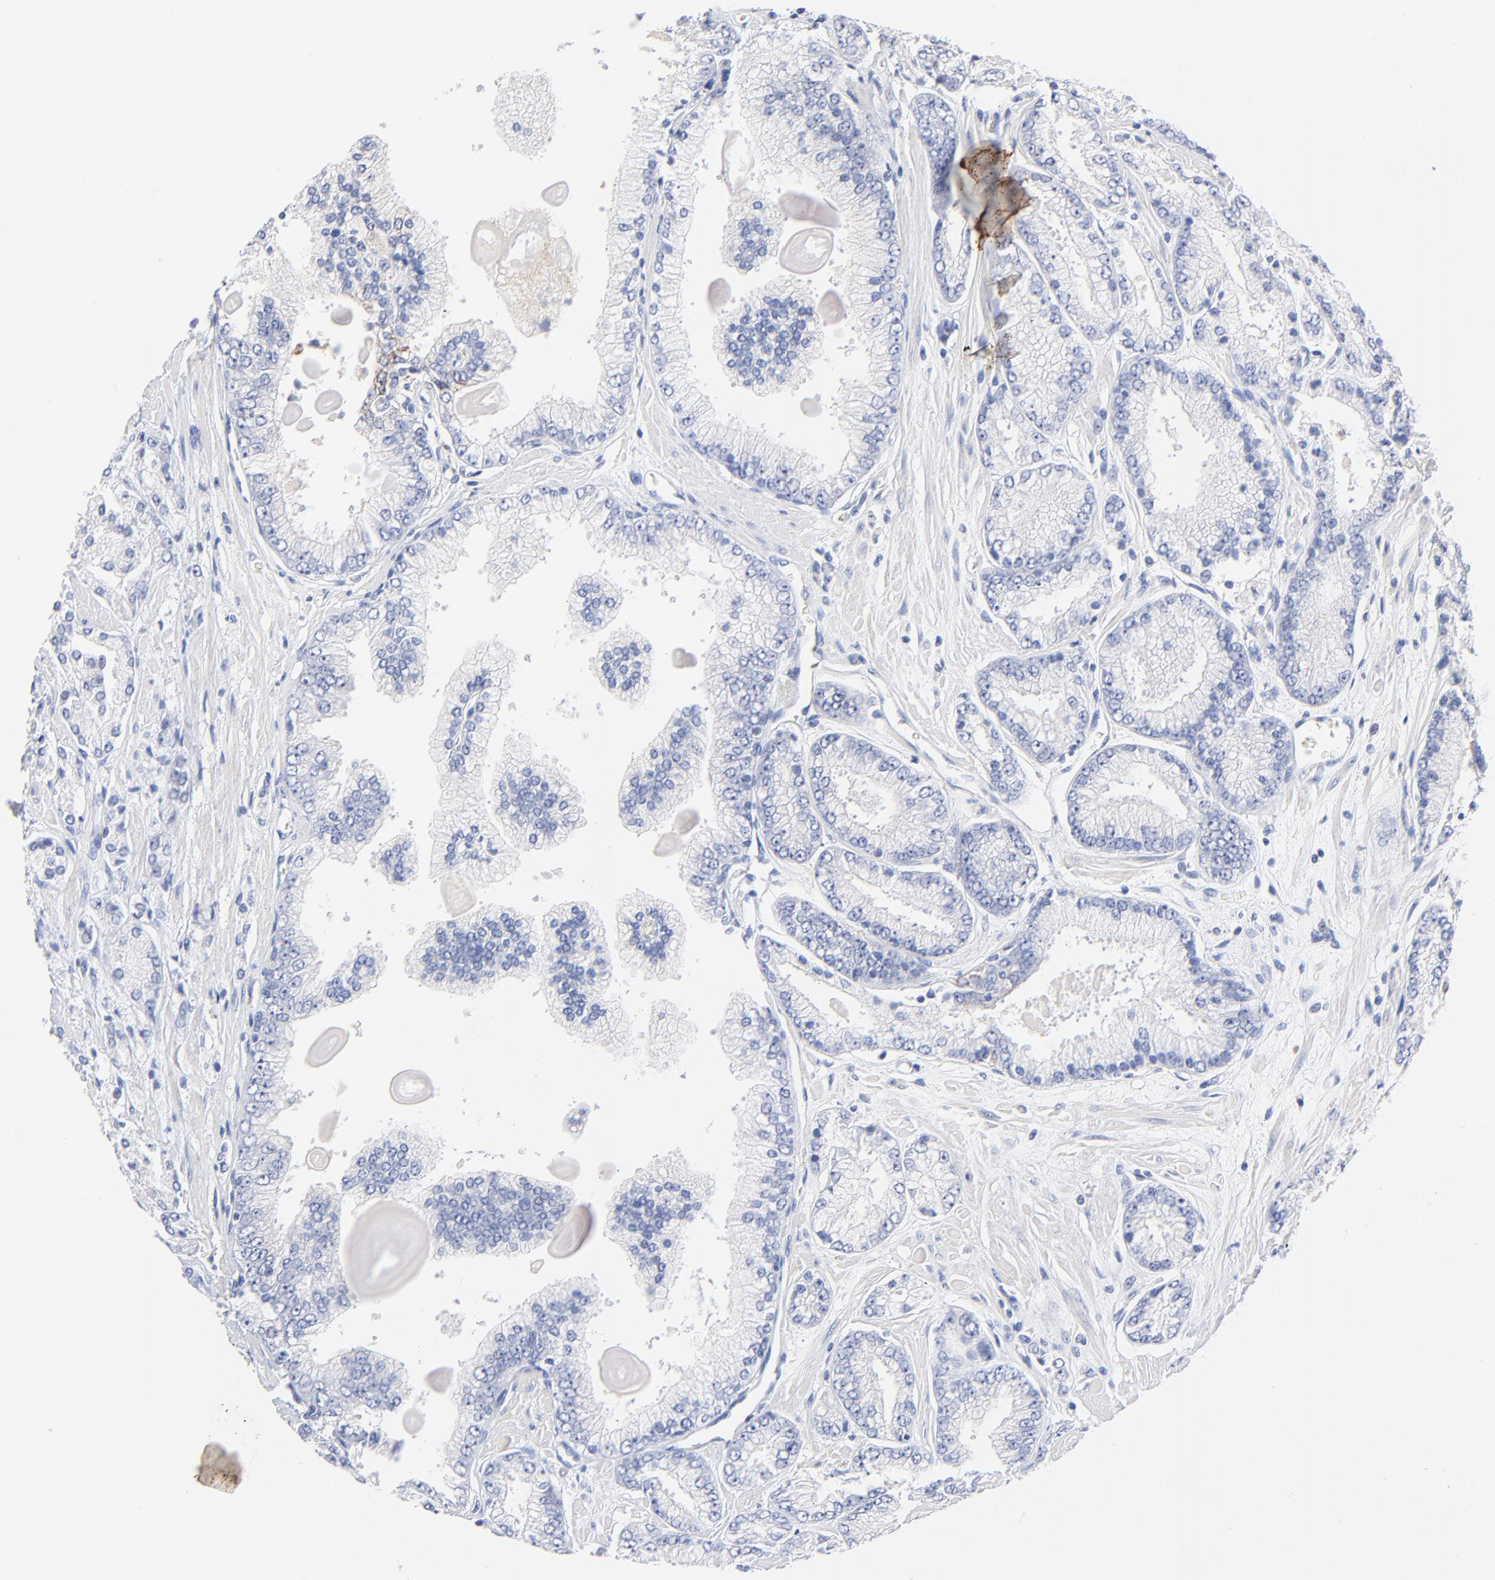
{"staining": {"intensity": "weak", "quantity": "<25%", "location": "cytoplasmic/membranous"}, "tissue": "prostate cancer", "cell_type": "Tumor cells", "image_type": "cancer", "snomed": [{"axis": "morphology", "description": "Adenocarcinoma, High grade"}, {"axis": "topography", "description": "Prostate"}], "caption": "Immunohistochemistry (IHC) micrograph of neoplastic tissue: human prostate cancer (adenocarcinoma (high-grade)) stained with DAB (3,3'-diaminobenzidine) reveals no significant protein positivity in tumor cells. (DAB IHC visualized using brightfield microscopy, high magnification).", "gene": "FBXO10", "patient": {"sex": "male", "age": 71}}